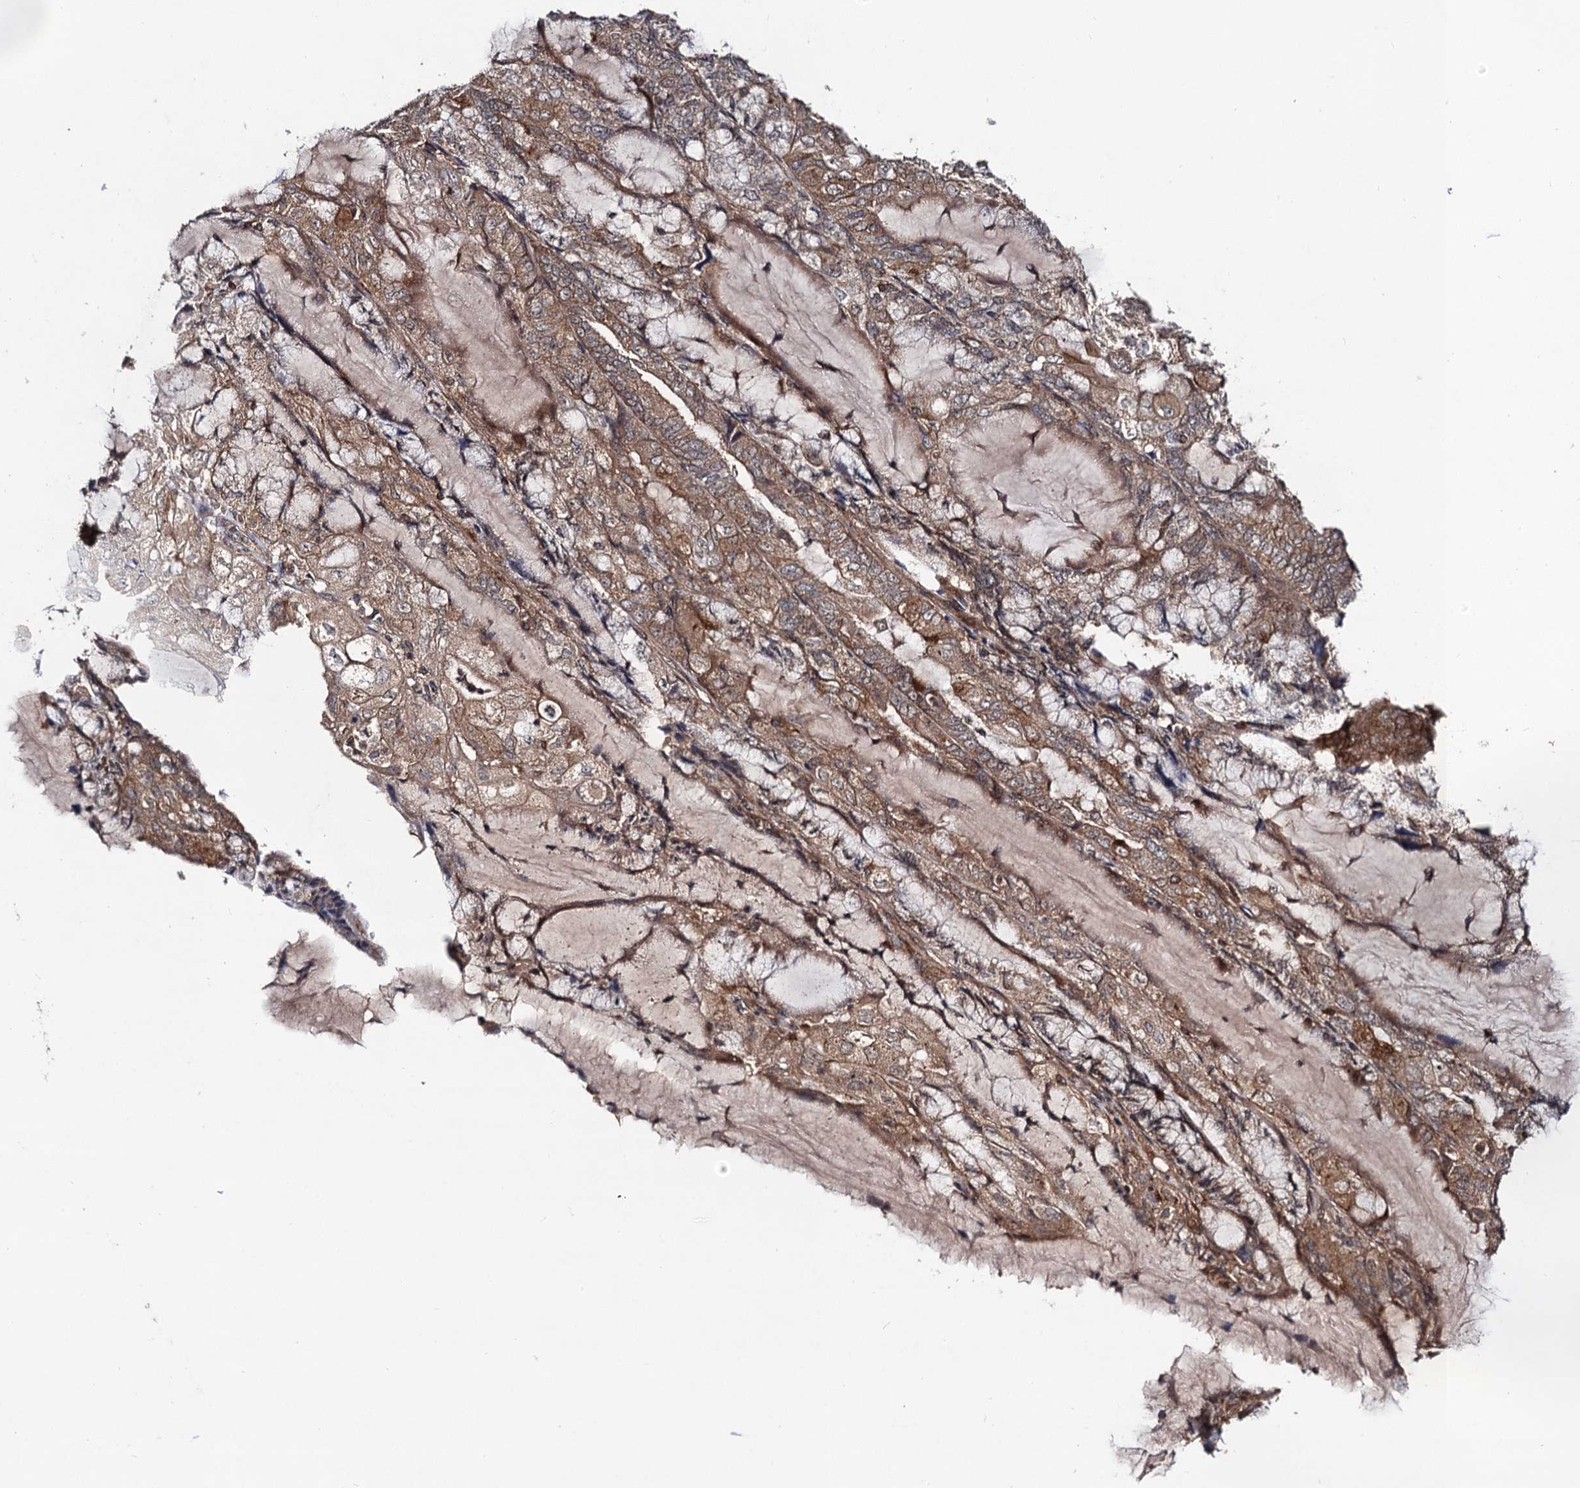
{"staining": {"intensity": "moderate", "quantity": ">75%", "location": "cytoplasmic/membranous"}, "tissue": "endometrial cancer", "cell_type": "Tumor cells", "image_type": "cancer", "snomed": [{"axis": "morphology", "description": "Adenocarcinoma, NOS"}, {"axis": "topography", "description": "Endometrium"}], "caption": "Brown immunohistochemical staining in endometrial cancer (adenocarcinoma) demonstrates moderate cytoplasmic/membranous staining in approximately >75% of tumor cells. (brown staining indicates protein expression, while blue staining denotes nuclei).", "gene": "KXD1", "patient": {"sex": "female", "age": 81}}